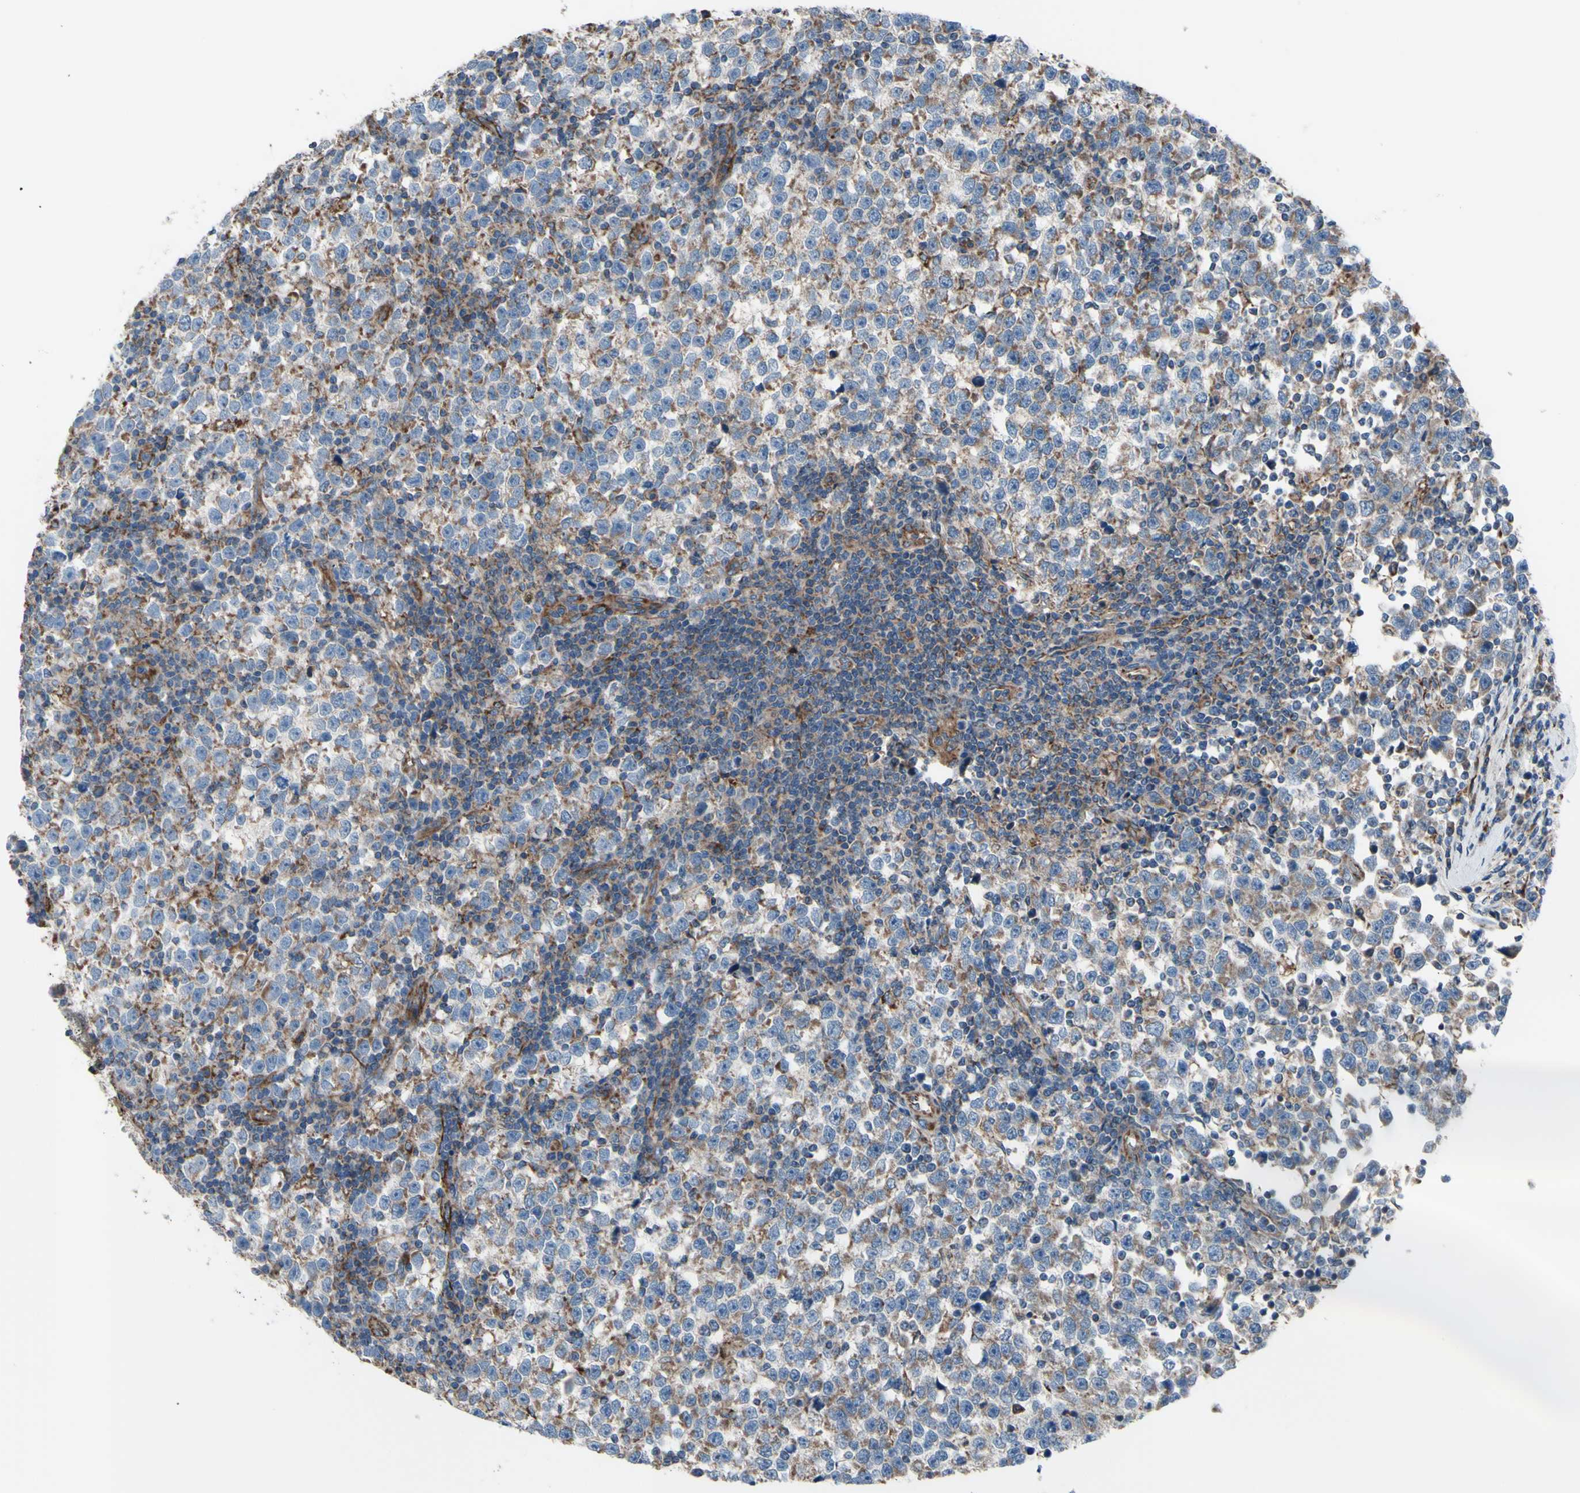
{"staining": {"intensity": "moderate", "quantity": ">75%", "location": "cytoplasmic/membranous"}, "tissue": "testis cancer", "cell_type": "Tumor cells", "image_type": "cancer", "snomed": [{"axis": "morphology", "description": "Seminoma, NOS"}, {"axis": "topography", "description": "Testis"}], "caption": "A histopathology image of human testis cancer stained for a protein reveals moderate cytoplasmic/membranous brown staining in tumor cells. The protein of interest is shown in brown color, while the nuclei are stained blue.", "gene": "EMC7", "patient": {"sex": "male", "age": 43}}